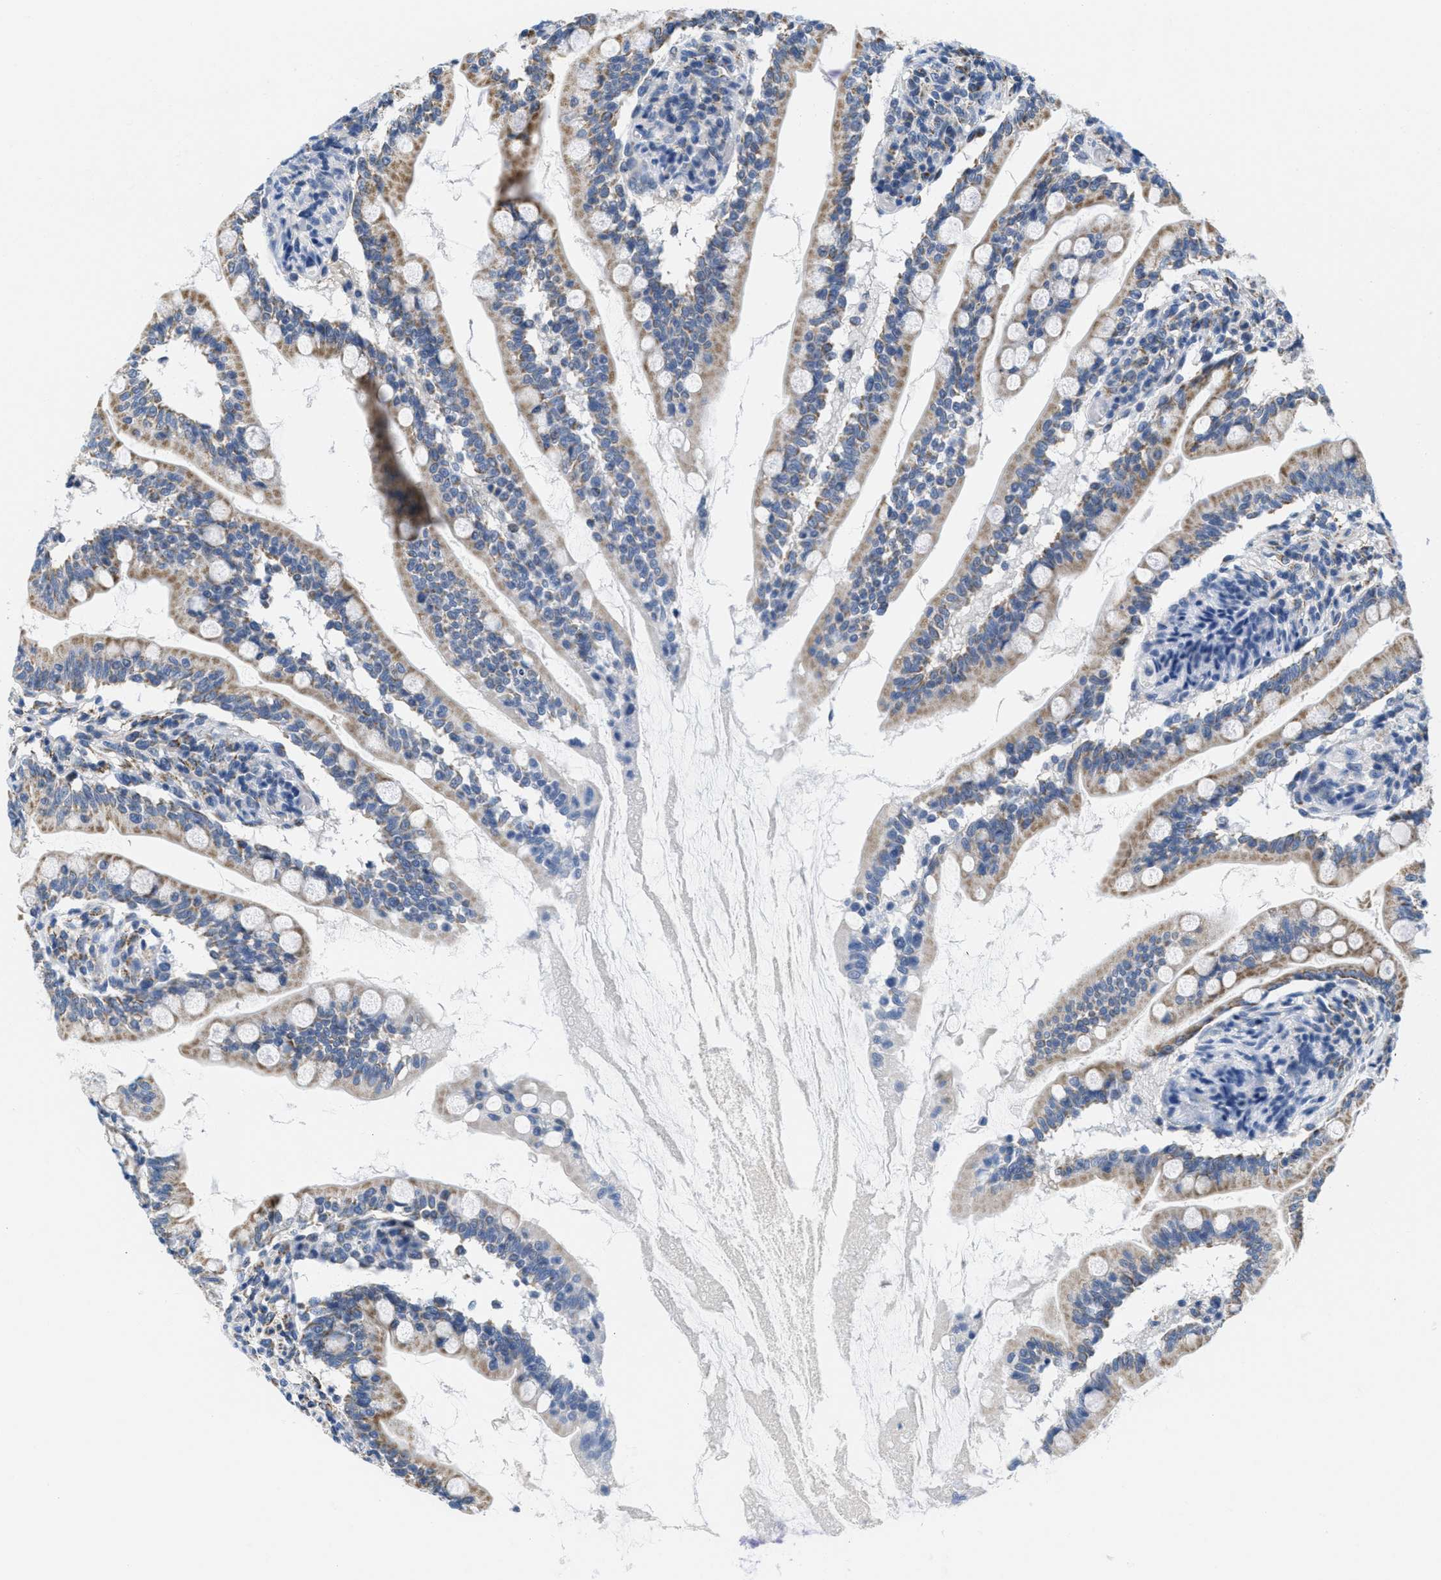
{"staining": {"intensity": "moderate", "quantity": ">75%", "location": "cytoplasmic/membranous"}, "tissue": "small intestine", "cell_type": "Glandular cells", "image_type": "normal", "snomed": [{"axis": "morphology", "description": "Normal tissue, NOS"}, {"axis": "topography", "description": "Small intestine"}], "caption": "A micrograph of human small intestine stained for a protein reveals moderate cytoplasmic/membranous brown staining in glandular cells. The staining is performed using DAB (3,3'-diaminobenzidine) brown chromogen to label protein expression. The nuclei are counter-stained blue using hematoxylin.", "gene": "KCNJ5", "patient": {"sex": "female", "age": 56}}